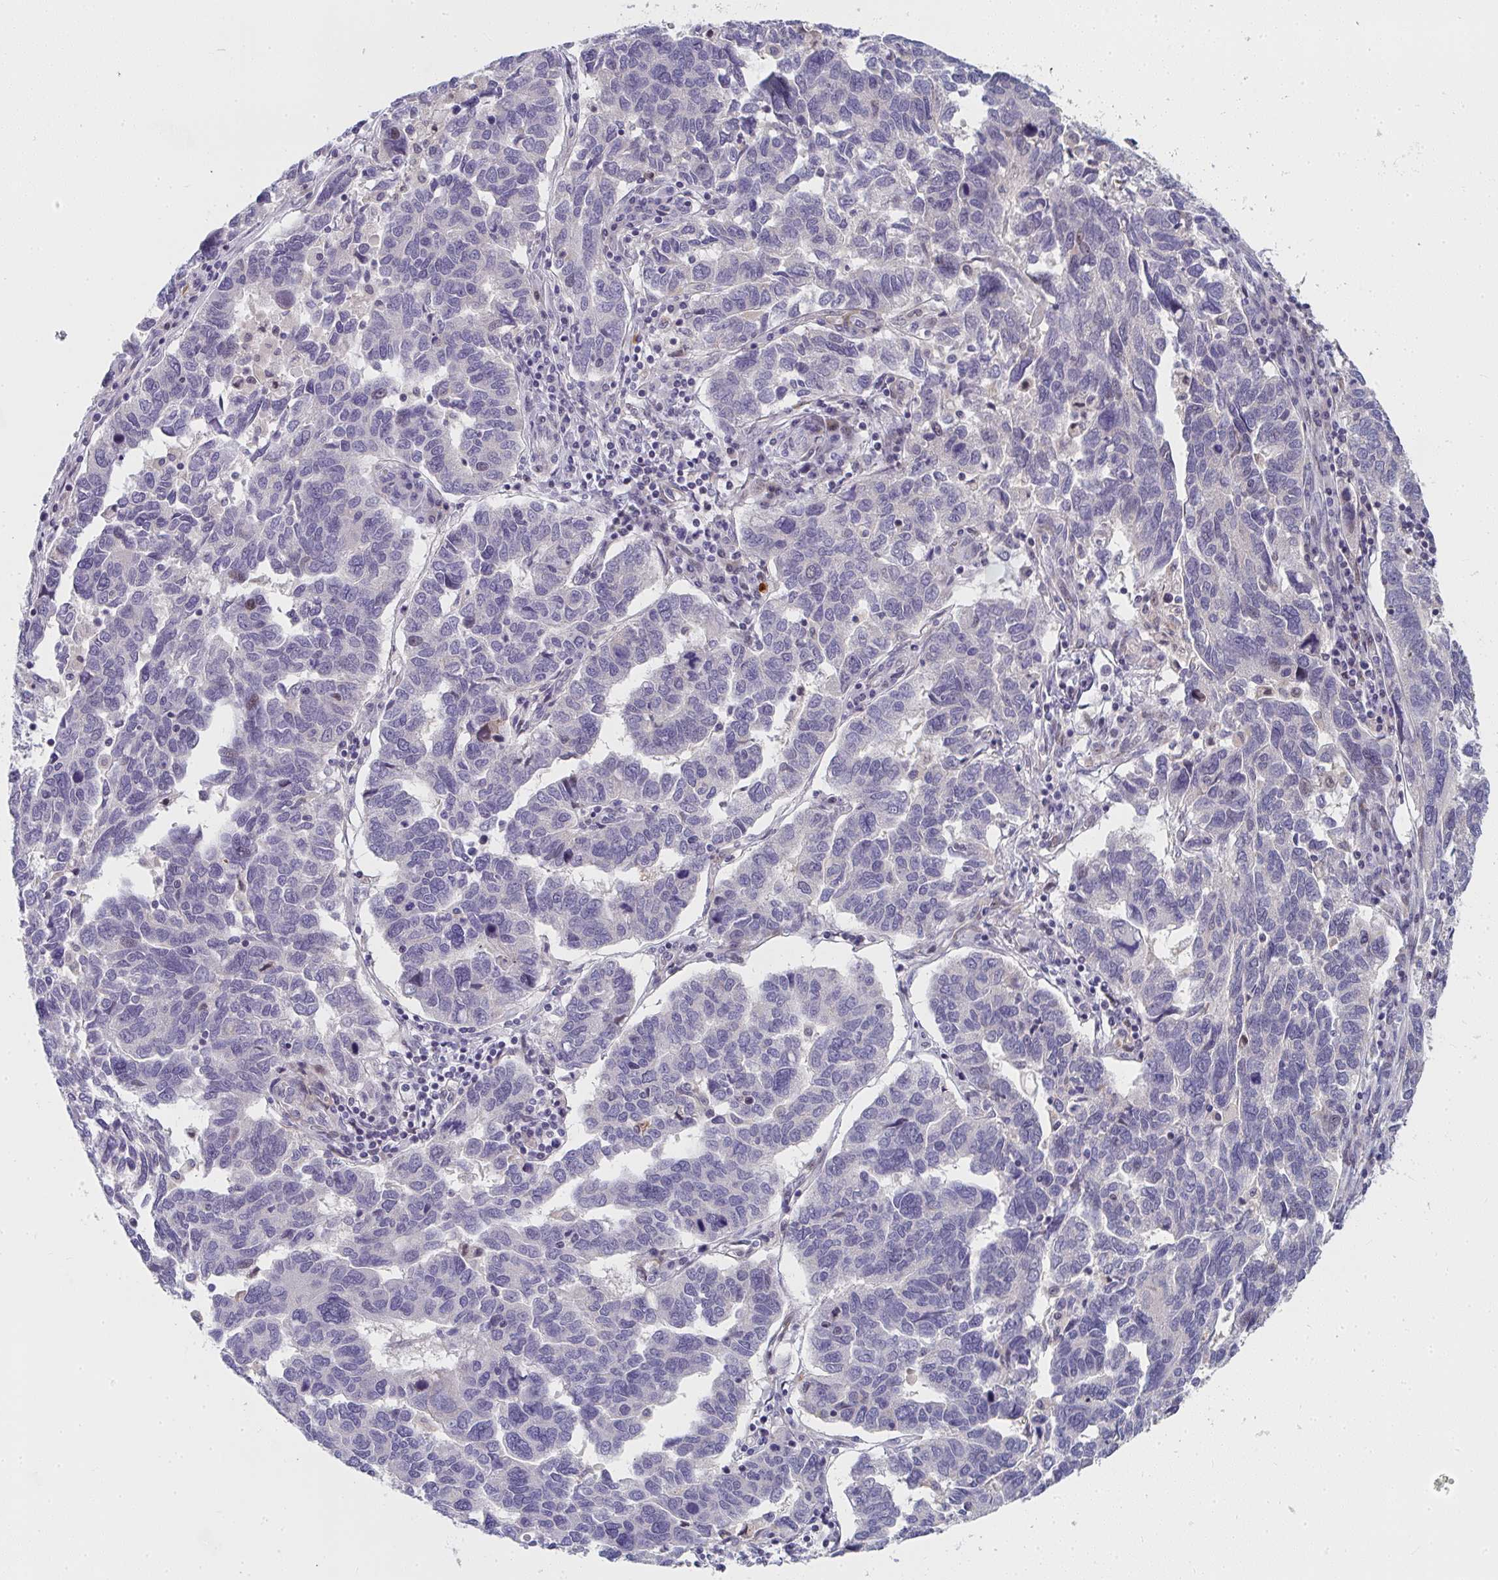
{"staining": {"intensity": "negative", "quantity": "none", "location": "none"}, "tissue": "ovarian cancer", "cell_type": "Tumor cells", "image_type": "cancer", "snomed": [{"axis": "morphology", "description": "Cystadenocarcinoma, serous, NOS"}, {"axis": "topography", "description": "Ovary"}], "caption": "High magnification brightfield microscopy of serous cystadenocarcinoma (ovarian) stained with DAB (3,3'-diaminobenzidine) (brown) and counterstained with hematoxylin (blue): tumor cells show no significant positivity.", "gene": "ZIC3", "patient": {"sex": "female", "age": 64}}